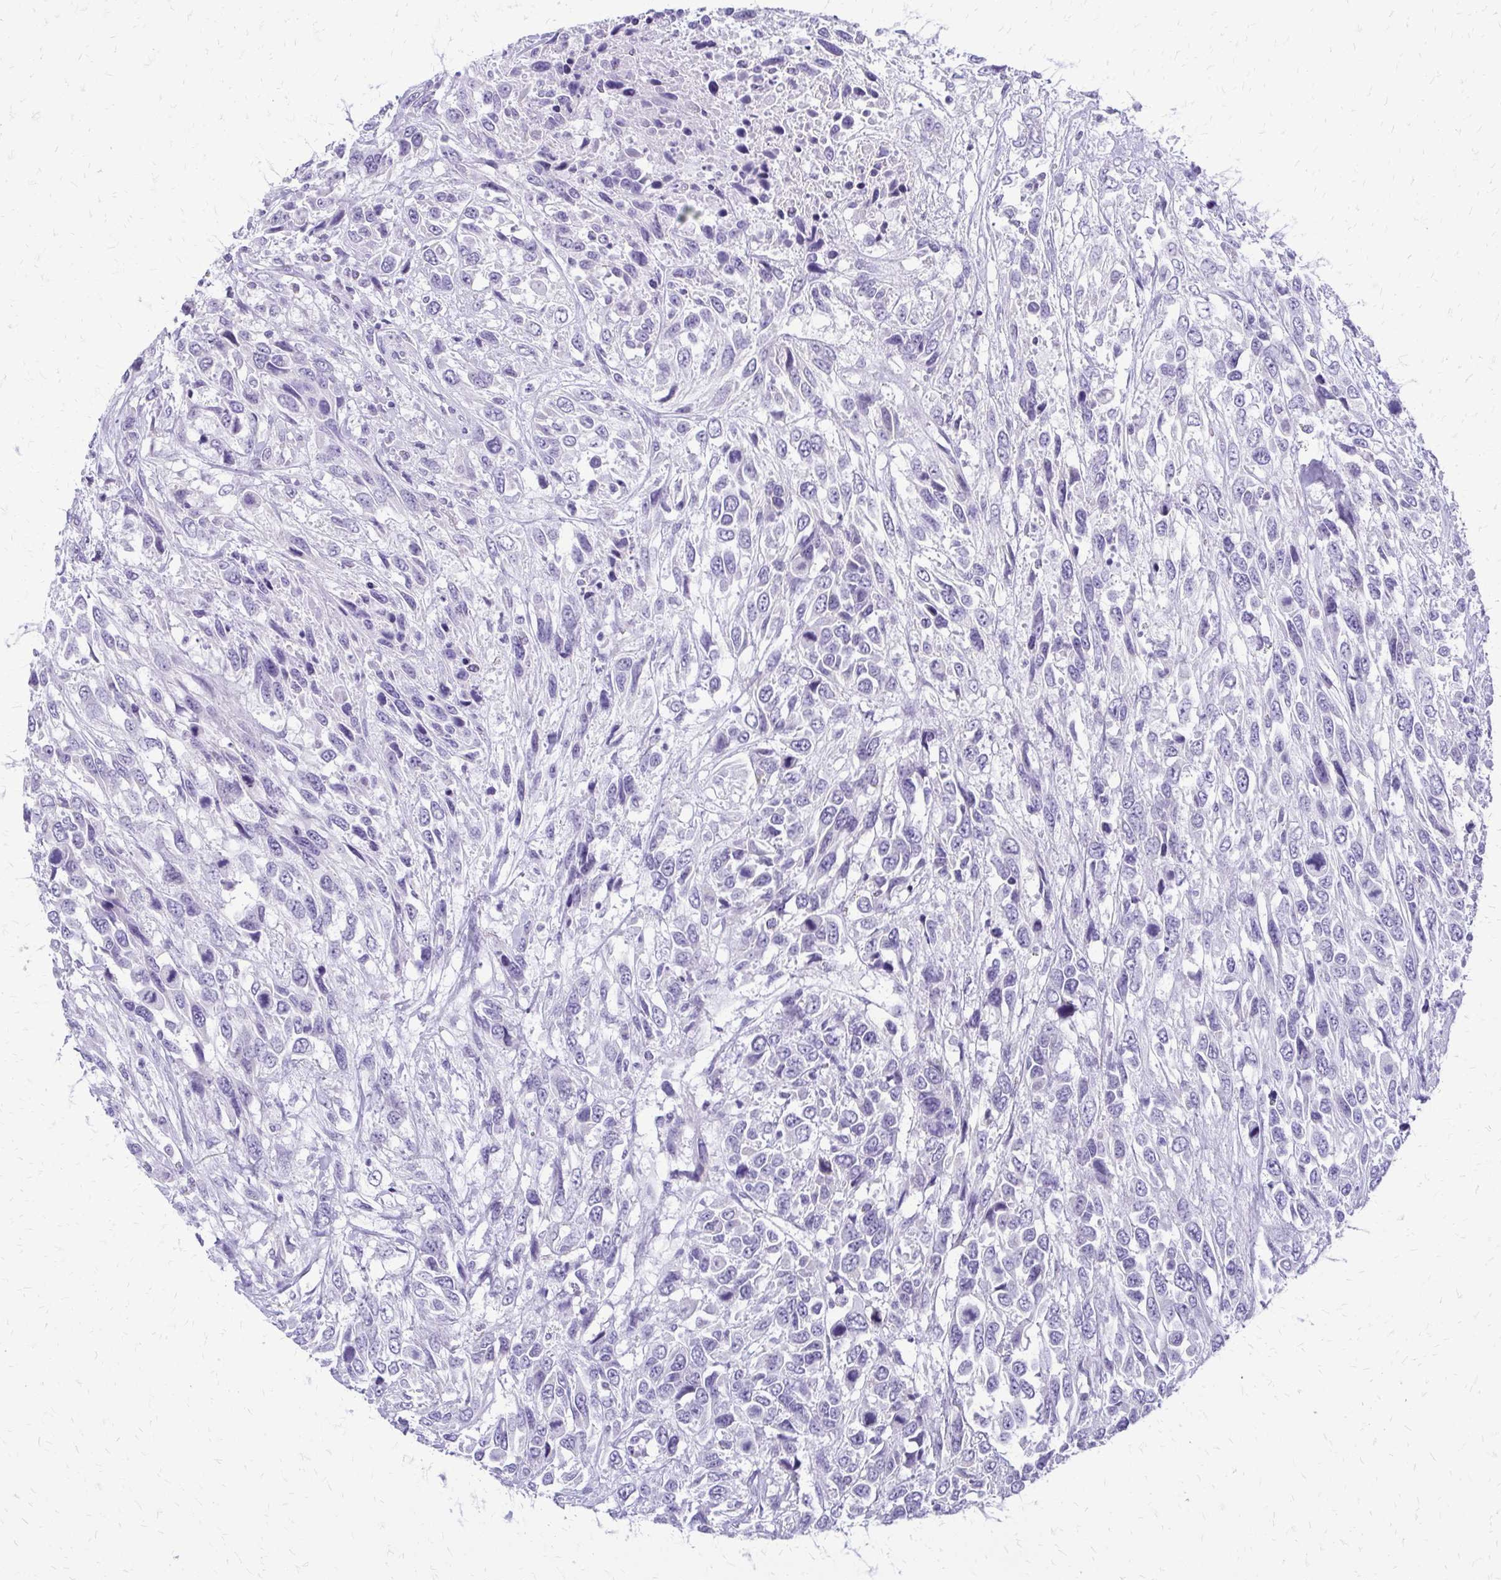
{"staining": {"intensity": "negative", "quantity": "none", "location": "none"}, "tissue": "urothelial cancer", "cell_type": "Tumor cells", "image_type": "cancer", "snomed": [{"axis": "morphology", "description": "Urothelial carcinoma, High grade"}, {"axis": "topography", "description": "Urinary bladder"}], "caption": "High-grade urothelial carcinoma was stained to show a protein in brown. There is no significant staining in tumor cells.", "gene": "FAM162B", "patient": {"sex": "female", "age": 70}}